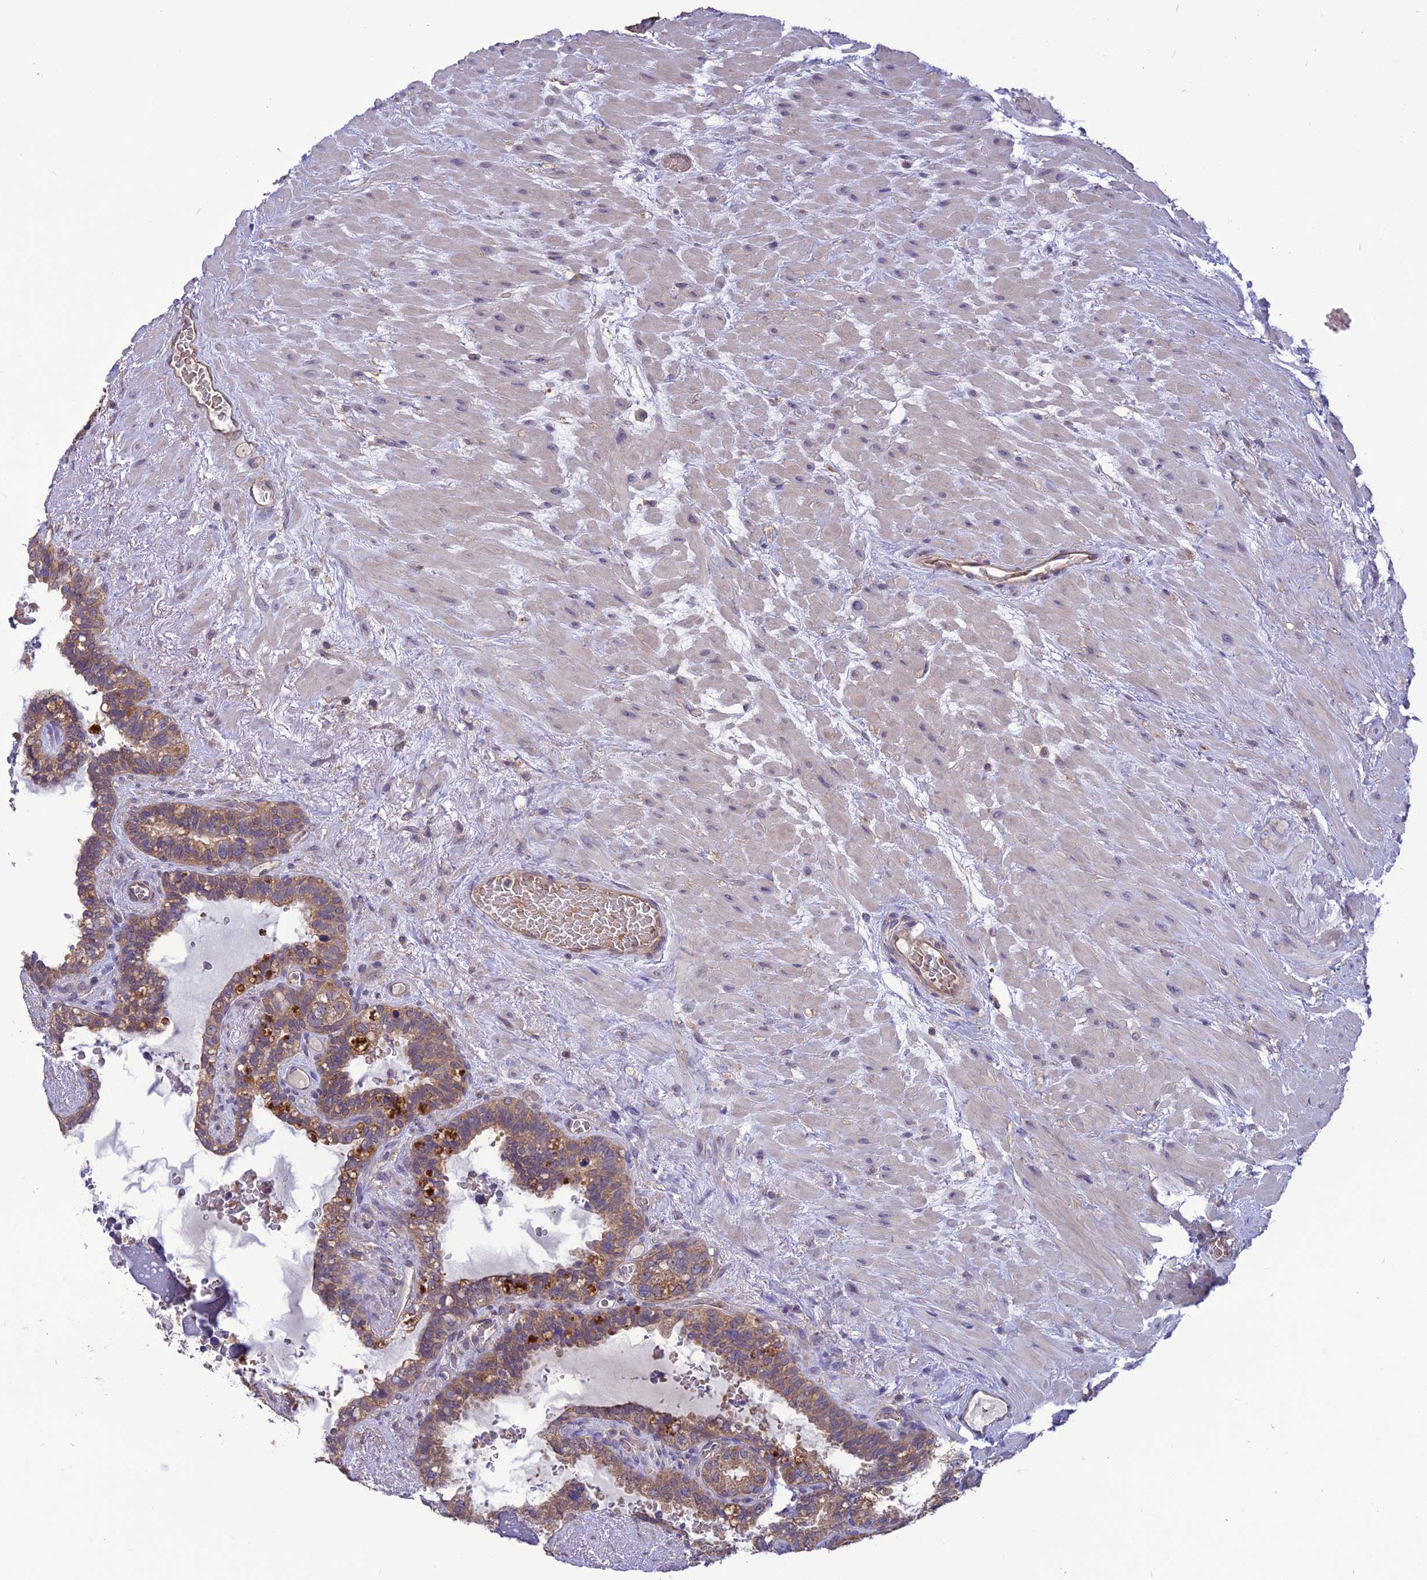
{"staining": {"intensity": "weak", "quantity": ">75%", "location": "cytoplasmic/membranous"}, "tissue": "seminal vesicle", "cell_type": "Glandular cells", "image_type": "normal", "snomed": [{"axis": "morphology", "description": "Normal tissue, NOS"}, {"axis": "topography", "description": "Seminal veicle"}], "caption": "A high-resolution histopathology image shows immunohistochemistry (IHC) staining of normal seminal vesicle, which reveals weak cytoplasmic/membranous positivity in approximately >75% of glandular cells.", "gene": "PSMF1", "patient": {"sex": "male", "age": 80}}